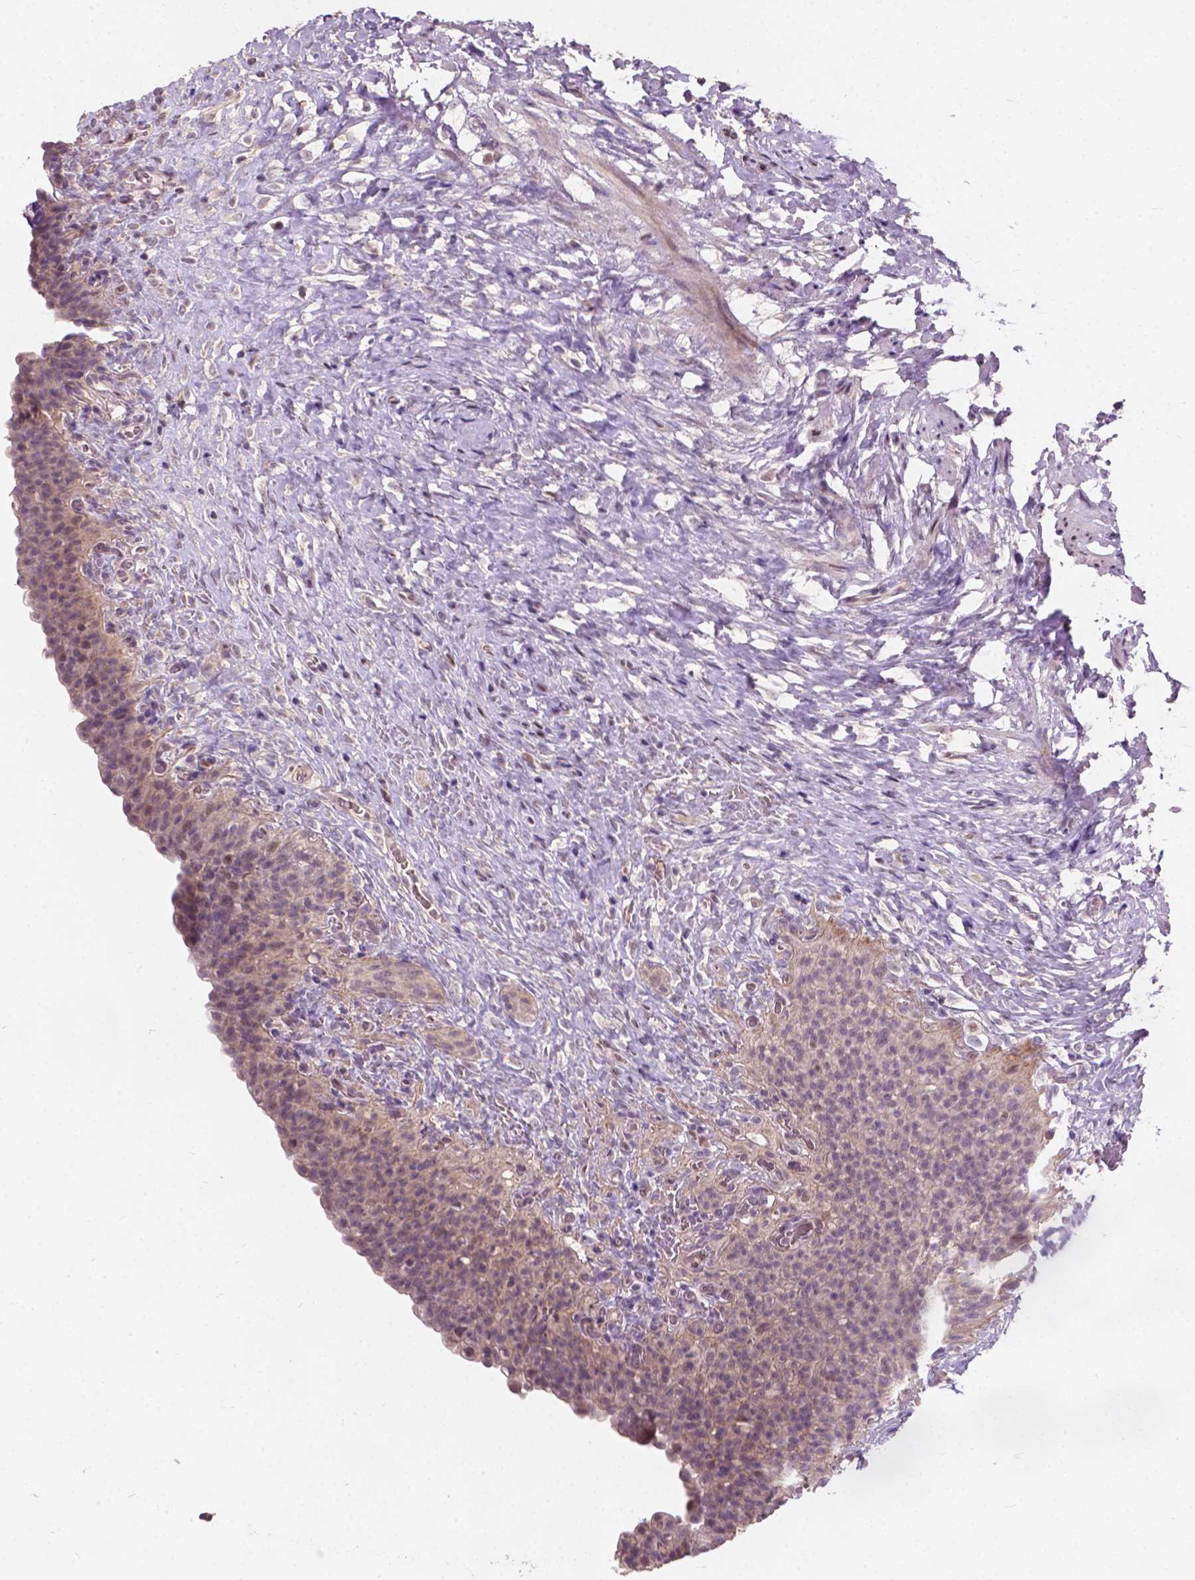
{"staining": {"intensity": "weak", "quantity": "<25%", "location": "nuclear"}, "tissue": "urinary bladder", "cell_type": "Urothelial cells", "image_type": "normal", "snomed": [{"axis": "morphology", "description": "Normal tissue, NOS"}, {"axis": "topography", "description": "Urinary bladder"}, {"axis": "topography", "description": "Prostate"}], "caption": "Immunohistochemical staining of benign human urinary bladder reveals no significant staining in urothelial cells. (DAB immunohistochemistry (IHC) visualized using brightfield microscopy, high magnification).", "gene": "DUSP16", "patient": {"sex": "male", "age": 76}}